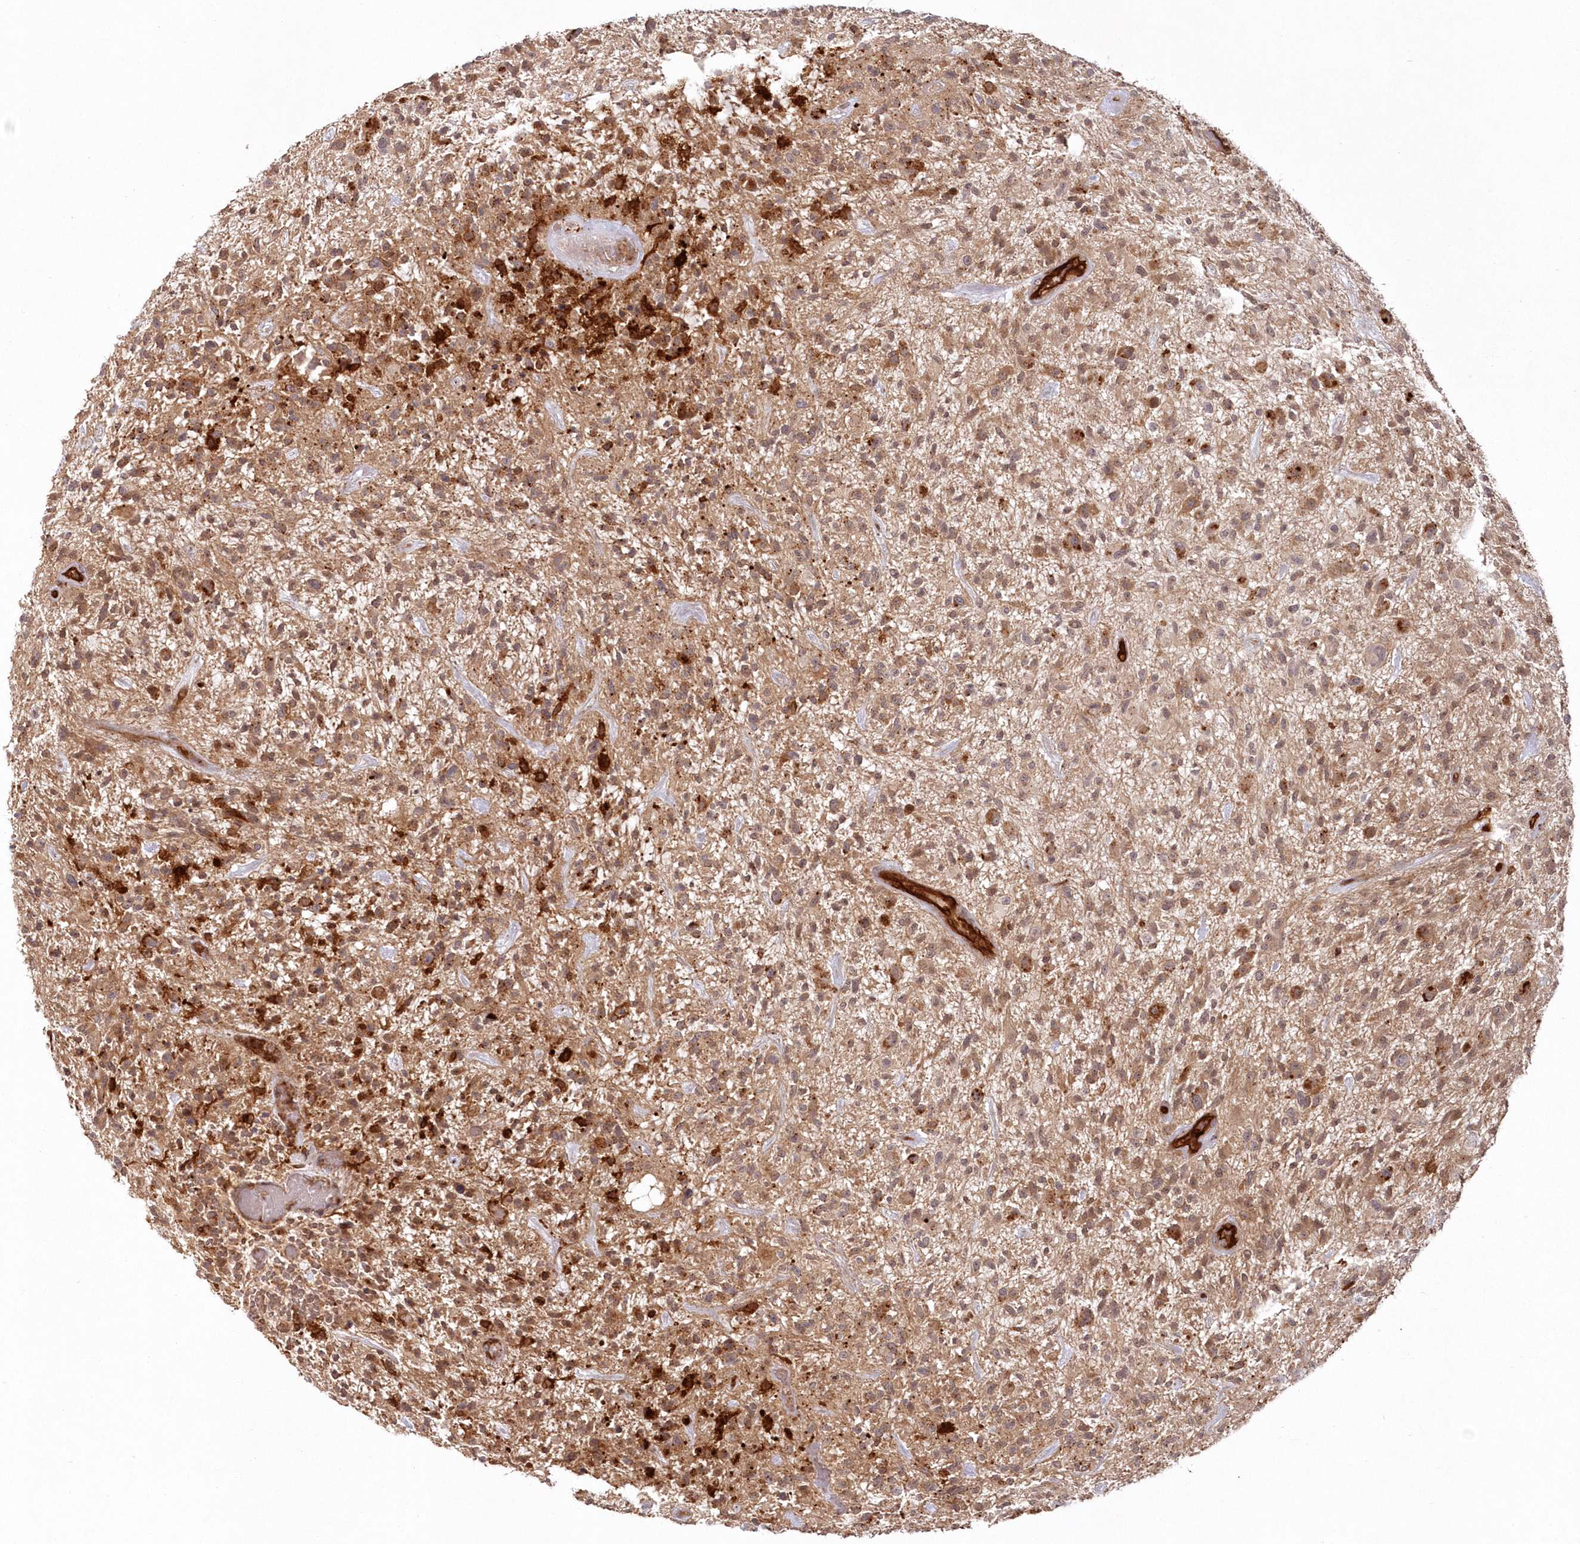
{"staining": {"intensity": "moderate", "quantity": ">75%", "location": "cytoplasmic/membranous"}, "tissue": "glioma", "cell_type": "Tumor cells", "image_type": "cancer", "snomed": [{"axis": "morphology", "description": "Glioma, malignant, High grade"}, {"axis": "topography", "description": "Brain"}], "caption": "Tumor cells display medium levels of moderate cytoplasmic/membranous staining in approximately >75% of cells in human glioma. (IHC, brightfield microscopy, high magnification).", "gene": "RGCC", "patient": {"sex": "male", "age": 47}}